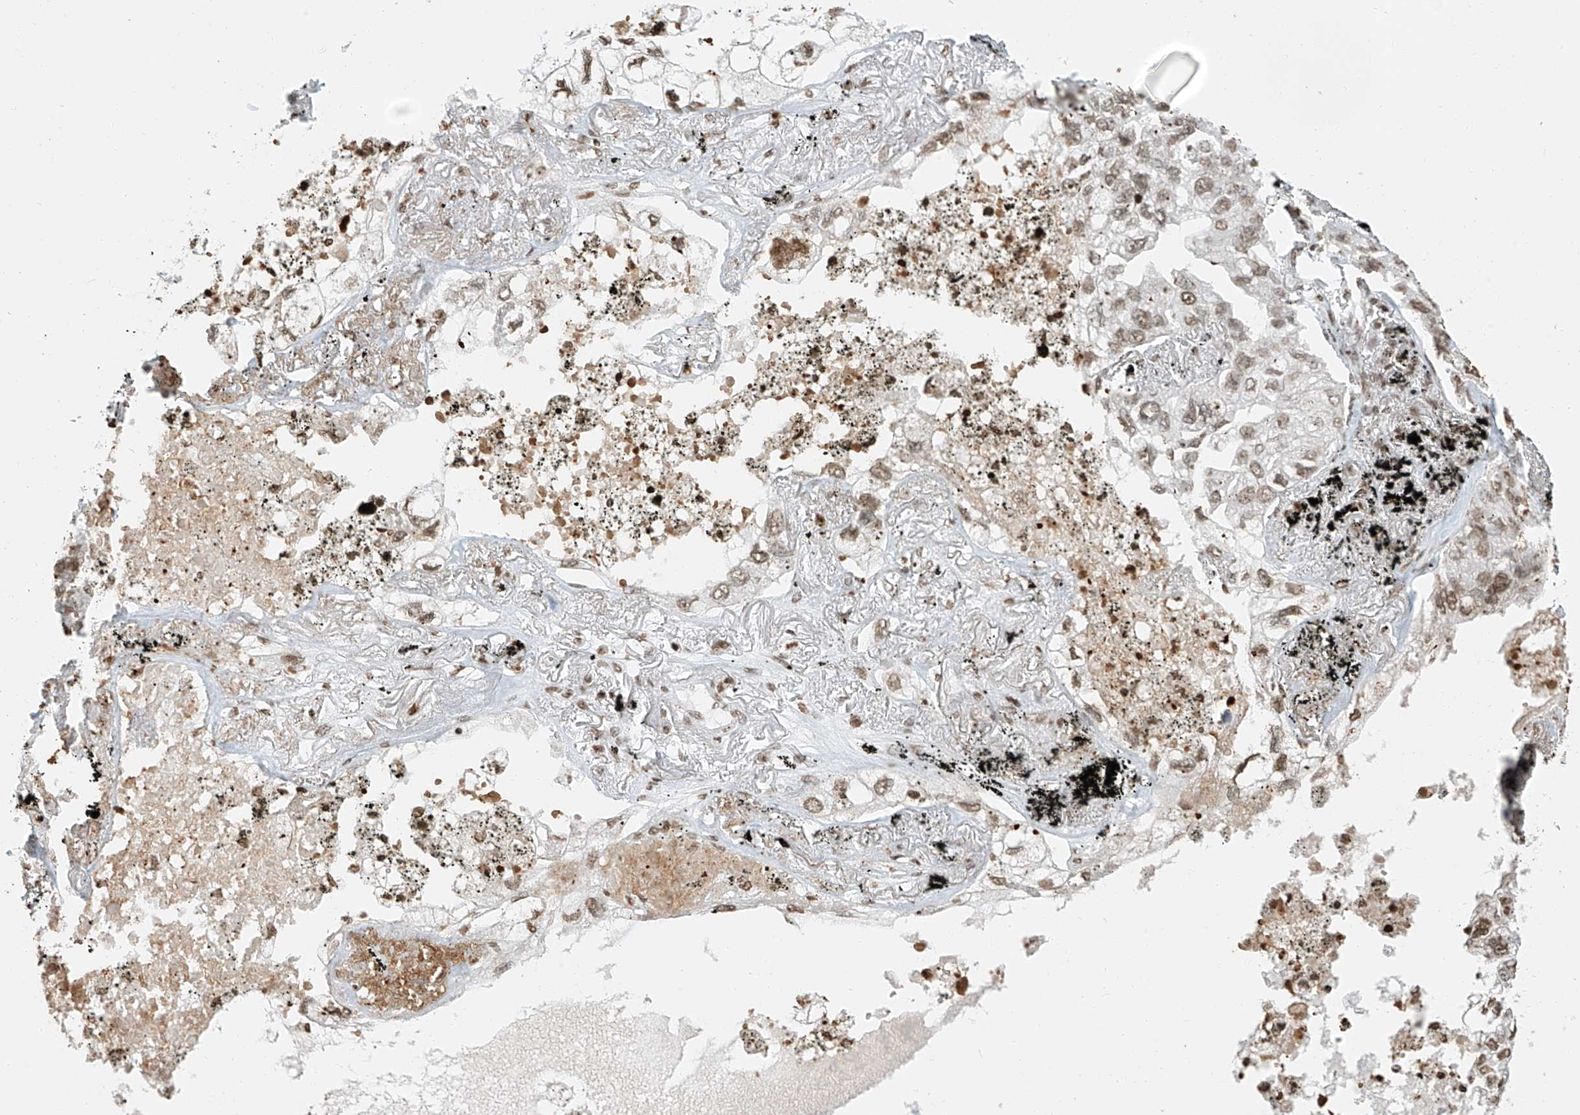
{"staining": {"intensity": "moderate", "quantity": ">75%", "location": "nuclear"}, "tissue": "lung cancer", "cell_type": "Tumor cells", "image_type": "cancer", "snomed": [{"axis": "morphology", "description": "Adenocarcinoma, NOS"}, {"axis": "topography", "description": "Lung"}], "caption": "Lung cancer stained with immunohistochemistry (IHC) reveals moderate nuclear expression in about >75% of tumor cells.", "gene": "C17orf58", "patient": {"sex": "male", "age": 65}}